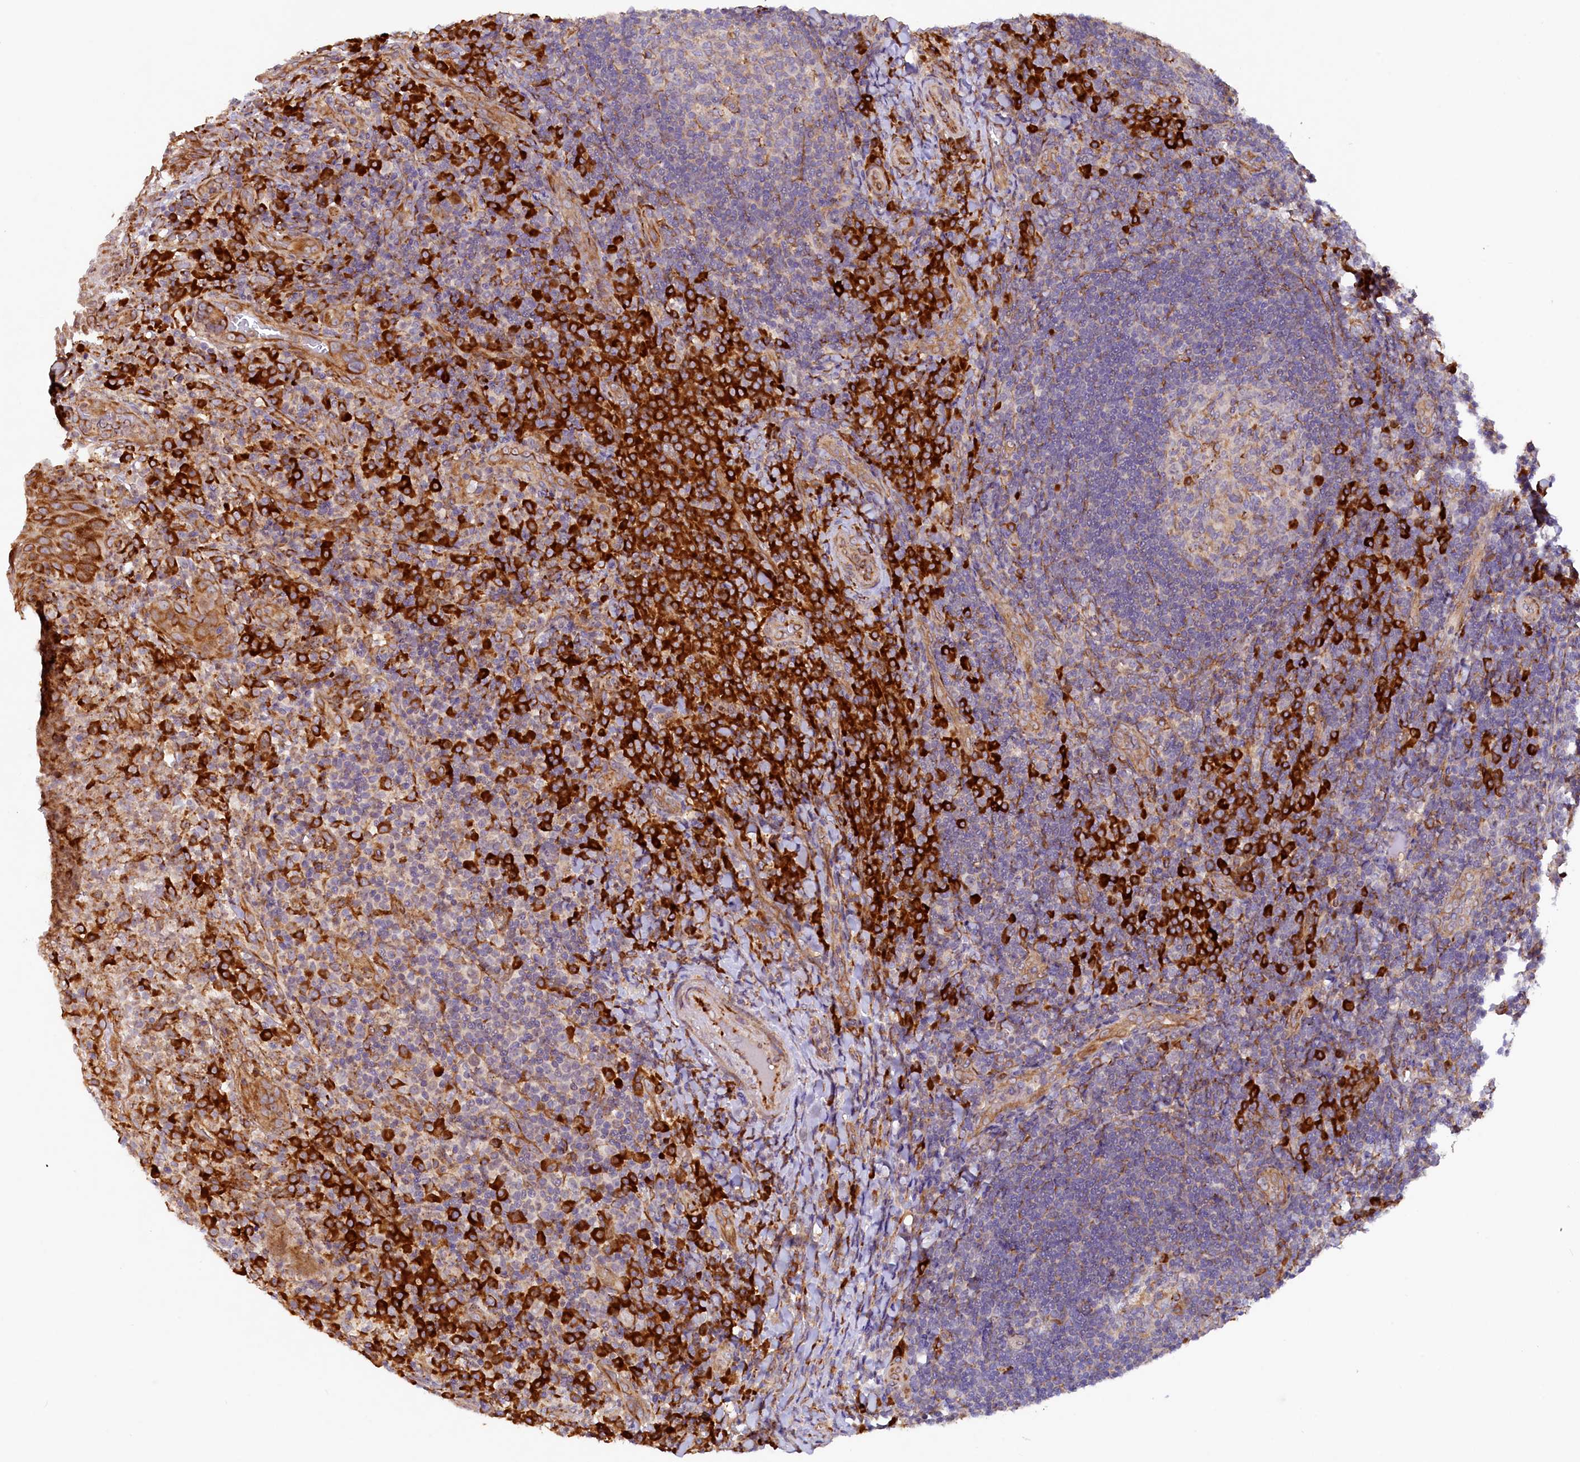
{"staining": {"intensity": "strong", "quantity": "<25%", "location": "cytoplasmic/membranous"}, "tissue": "tonsil", "cell_type": "Germinal center cells", "image_type": "normal", "snomed": [{"axis": "morphology", "description": "Normal tissue, NOS"}, {"axis": "topography", "description": "Tonsil"}], "caption": "Germinal center cells exhibit medium levels of strong cytoplasmic/membranous positivity in about <25% of cells in unremarkable human tonsil. Ihc stains the protein in brown and the nuclei are stained blue.", "gene": "SSC5D", "patient": {"sex": "male", "age": 17}}